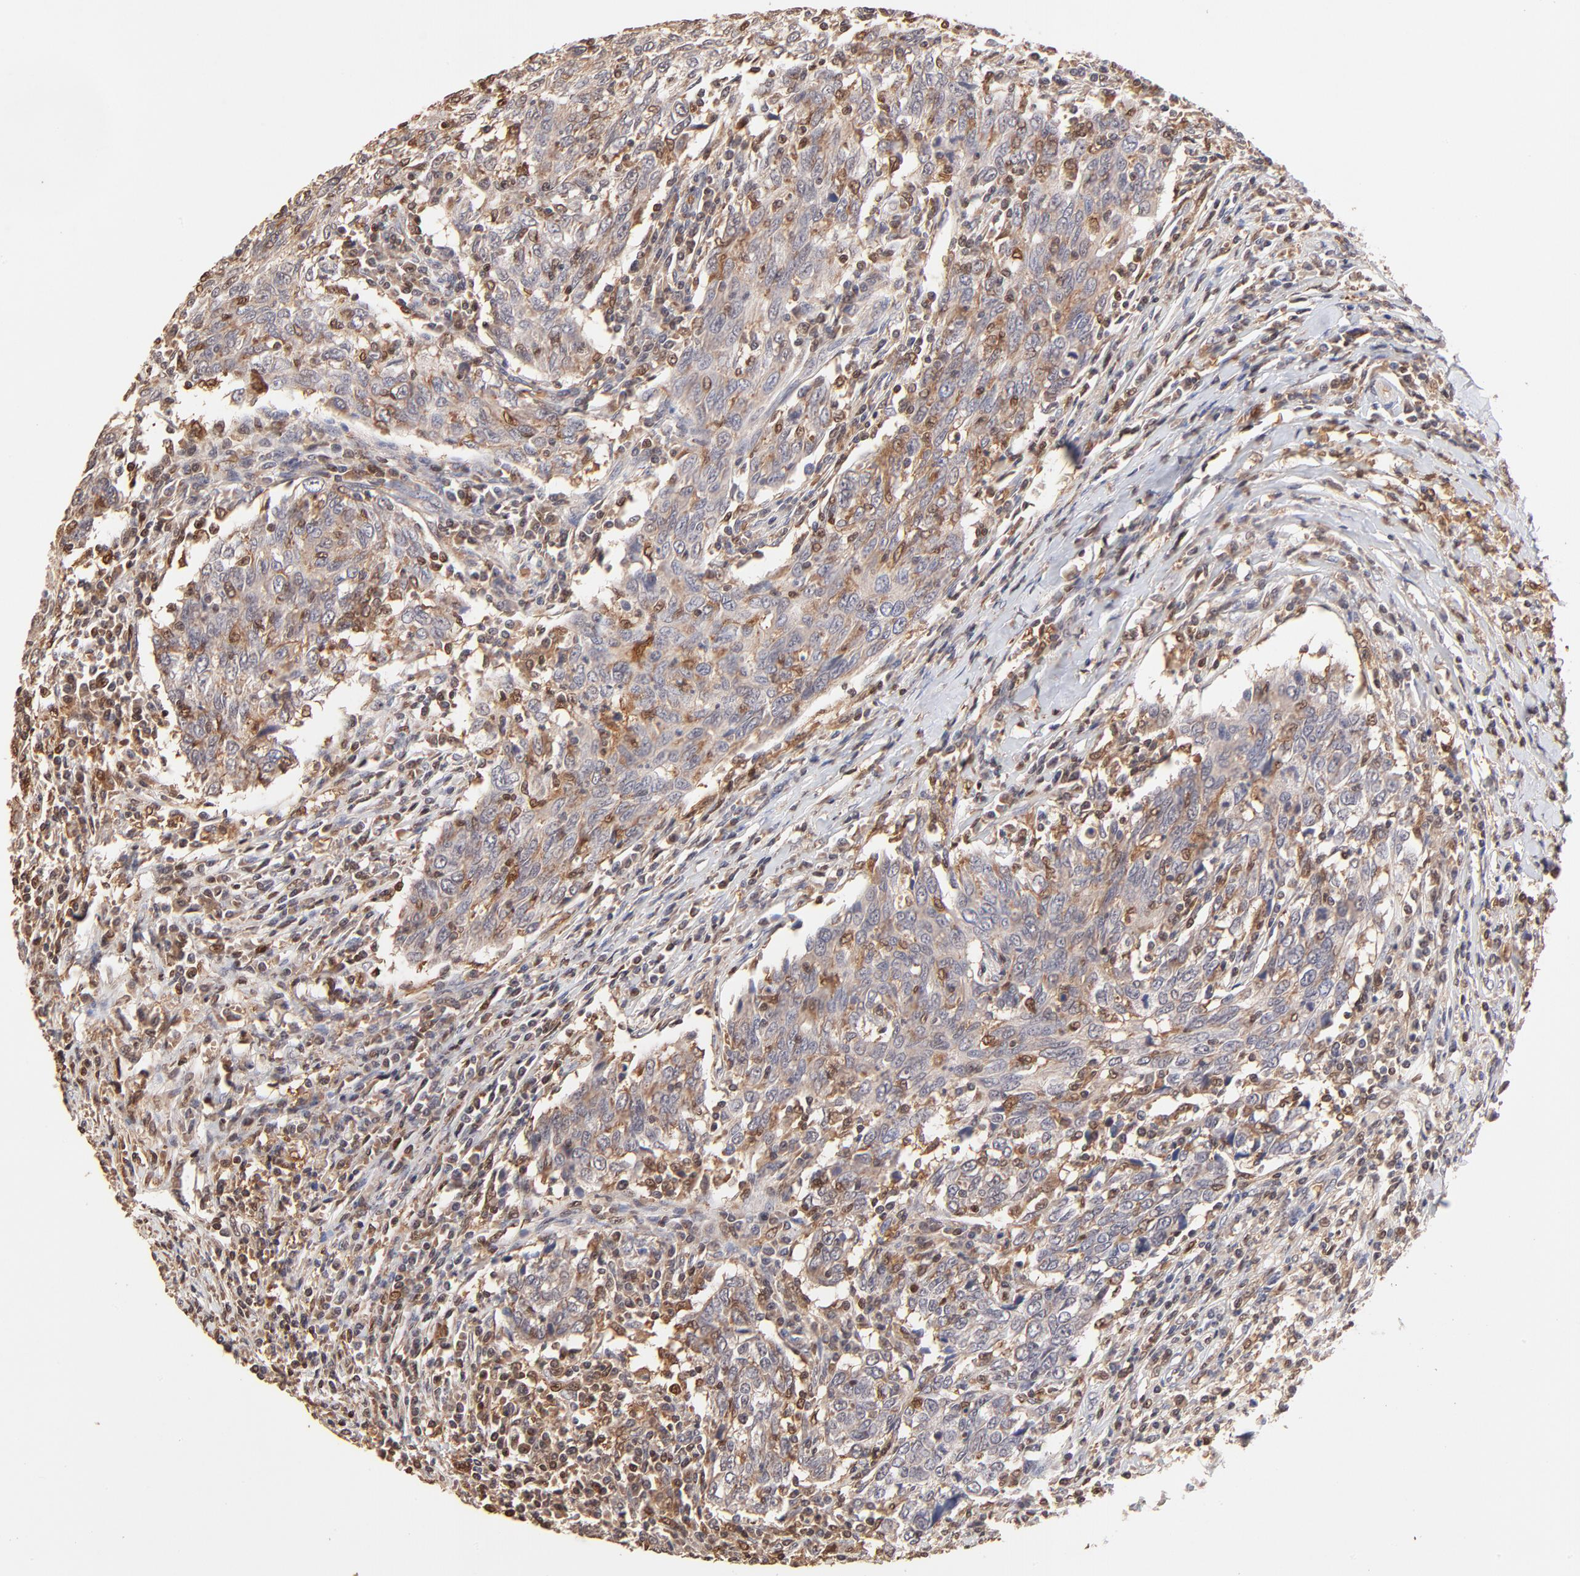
{"staining": {"intensity": "moderate", "quantity": ">75%", "location": "cytoplasmic/membranous"}, "tissue": "breast cancer", "cell_type": "Tumor cells", "image_type": "cancer", "snomed": [{"axis": "morphology", "description": "Duct carcinoma"}, {"axis": "topography", "description": "Breast"}], "caption": "Moderate cytoplasmic/membranous expression is identified in about >75% of tumor cells in invasive ductal carcinoma (breast).", "gene": "CASP1", "patient": {"sex": "female", "age": 50}}